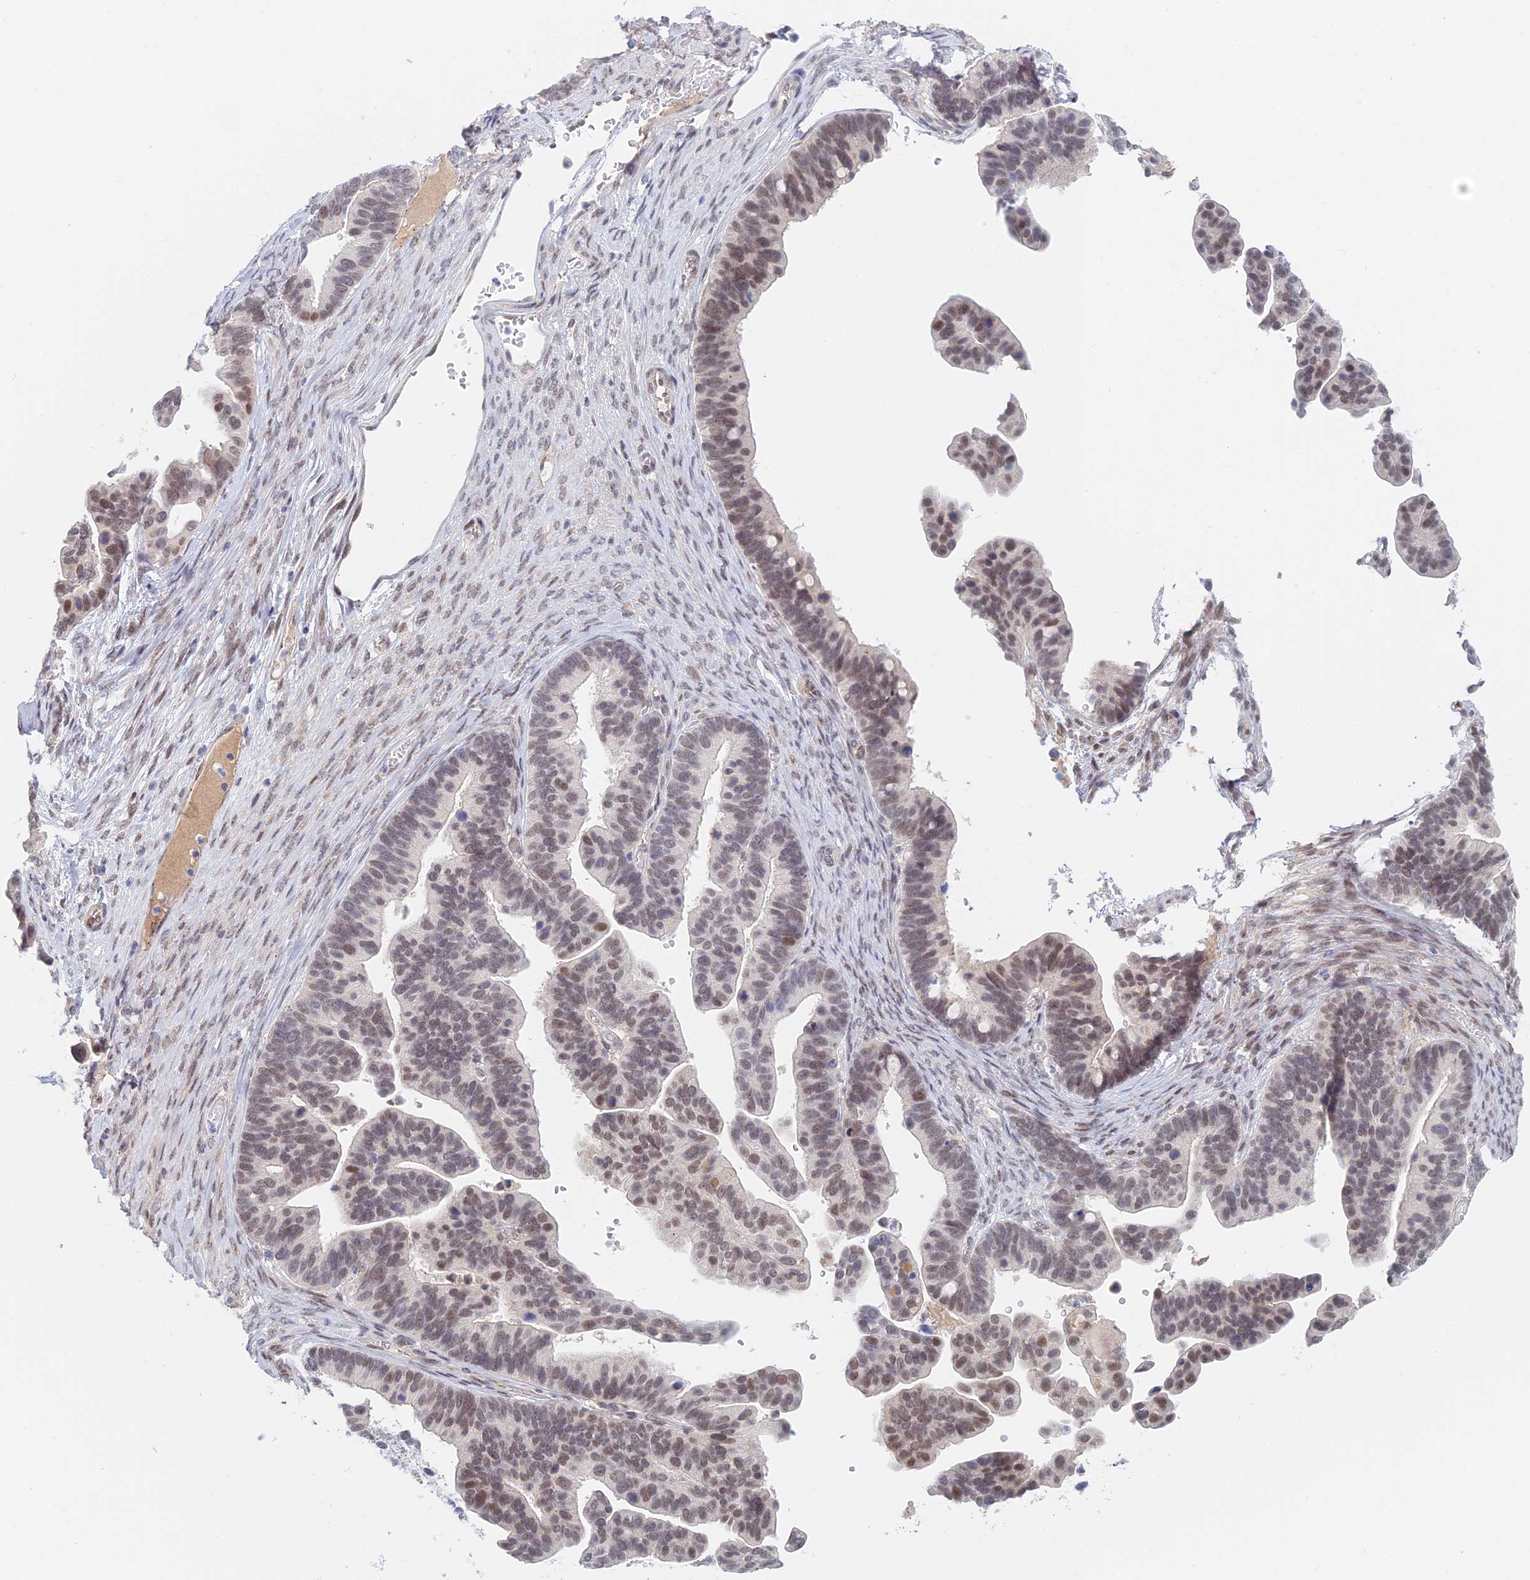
{"staining": {"intensity": "moderate", "quantity": "25%-75%", "location": "nuclear"}, "tissue": "ovarian cancer", "cell_type": "Tumor cells", "image_type": "cancer", "snomed": [{"axis": "morphology", "description": "Cystadenocarcinoma, serous, NOS"}, {"axis": "topography", "description": "Ovary"}], "caption": "Moderate nuclear expression is appreciated in approximately 25%-75% of tumor cells in ovarian cancer.", "gene": "ZUP1", "patient": {"sex": "female", "age": 56}}